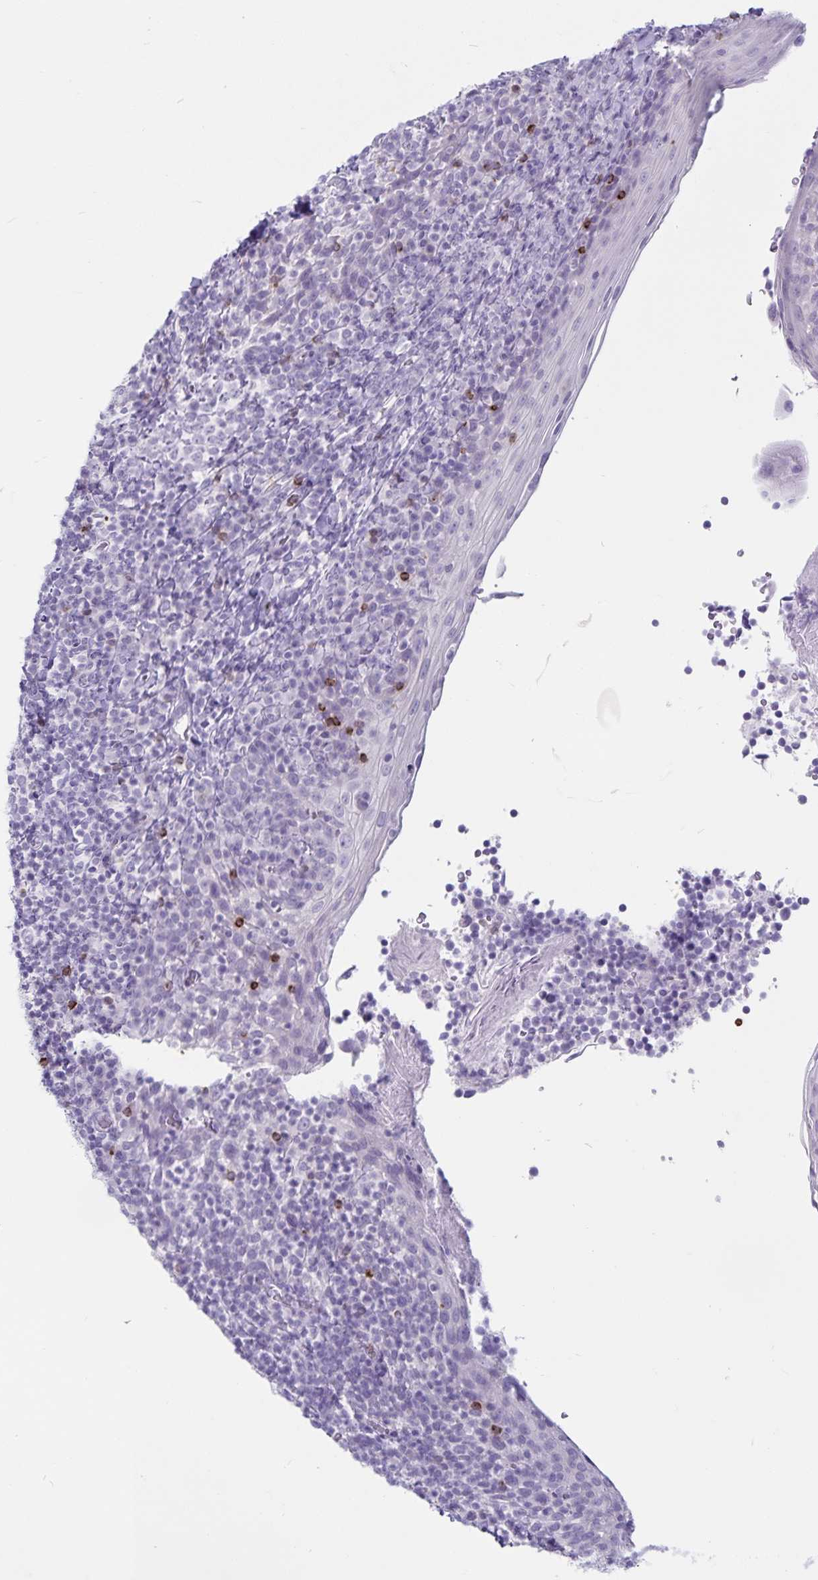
{"staining": {"intensity": "negative", "quantity": "none", "location": "none"}, "tissue": "tonsil", "cell_type": "Germinal center cells", "image_type": "normal", "snomed": [{"axis": "morphology", "description": "Normal tissue, NOS"}, {"axis": "topography", "description": "Tonsil"}], "caption": "Human tonsil stained for a protein using IHC reveals no positivity in germinal center cells.", "gene": "GNLY", "patient": {"sex": "female", "age": 10}}